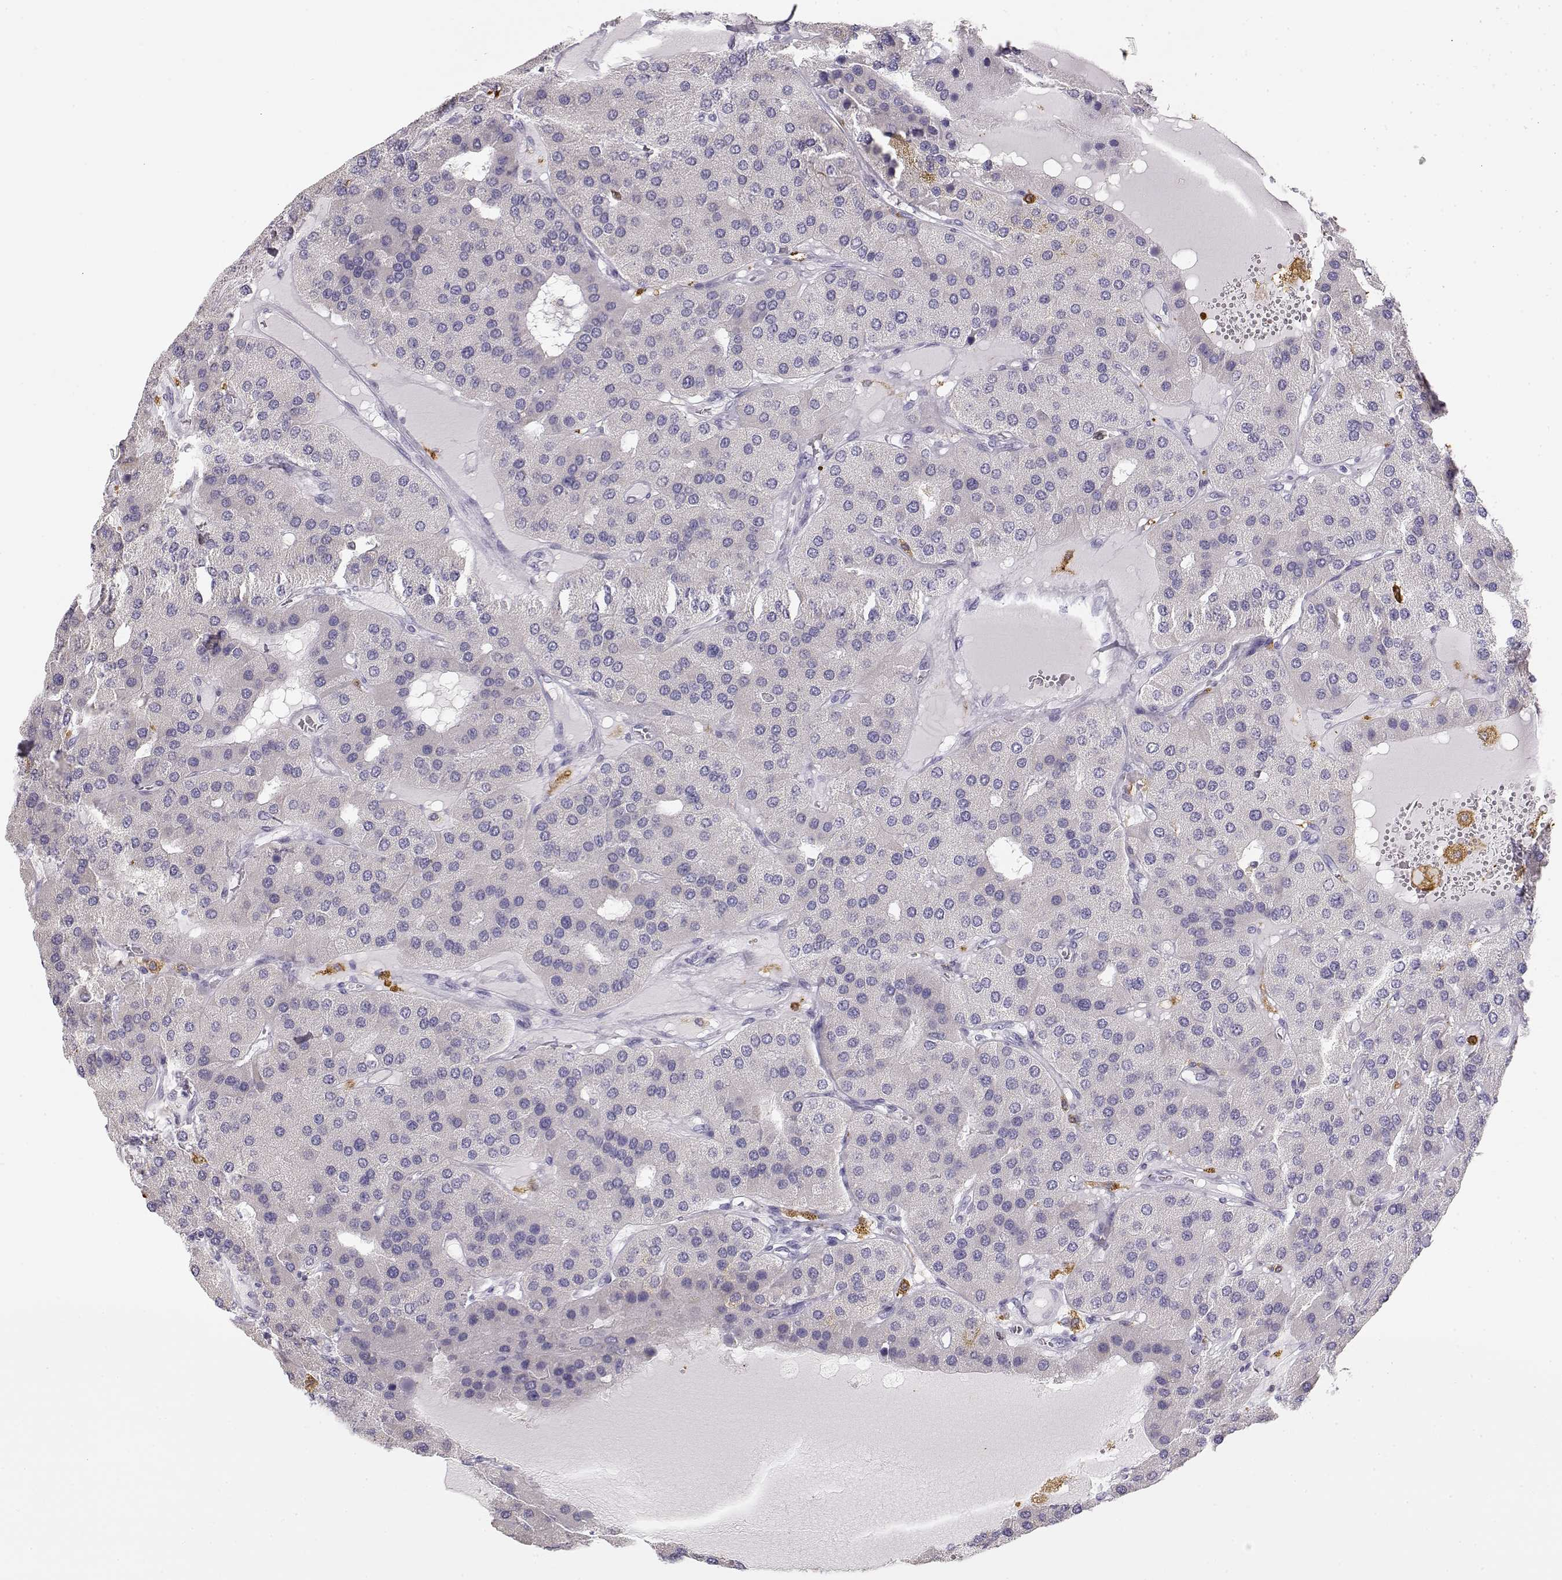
{"staining": {"intensity": "negative", "quantity": "none", "location": "none"}, "tissue": "parathyroid gland", "cell_type": "Glandular cells", "image_type": "normal", "snomed": [{"axis": "morphology", "description": "Normal tissue, NOS"}, {"axis": "morphology", "description": "Adenoma, NOS"}, {"axis": "topography", "description": "Parathyroid gland"}], "caption": "DAB immunohistochemical staining of normal human parathyroid gland reveals no significant positivity in glandular cells. (DAB immunohistochemistry visualized using brightfield microscopy, high magnification).", "gene": "NUTM1", "patient": {"sex": "female", "age": 86}}